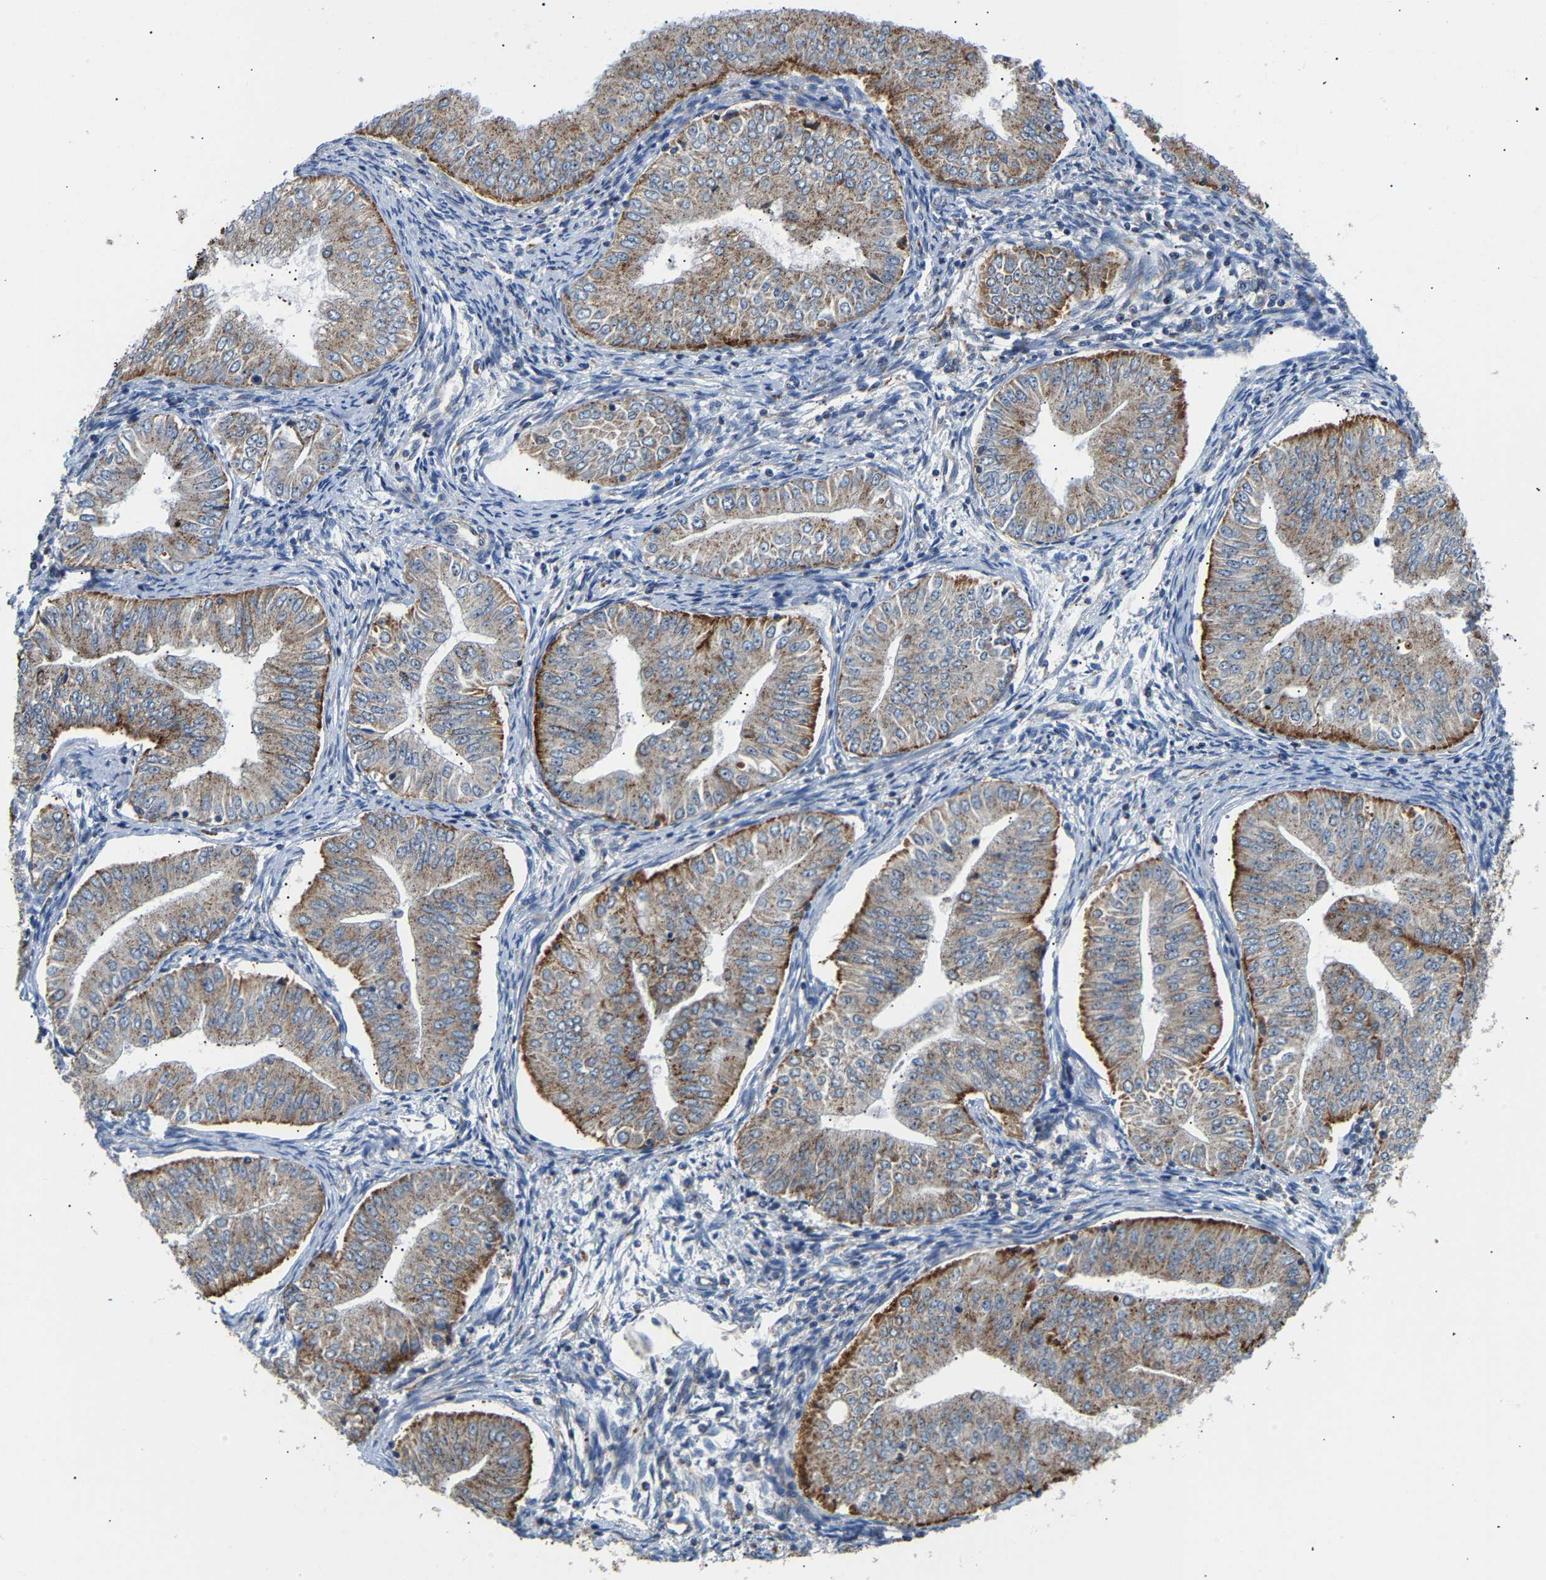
{"staining": {"intensity": "moderate", "quantity": "<25%", "location": "cytoplasmic/membranous"}, "tissue": "endometrial cancer", "cell_type": "Tumor cells", "image_type": "cancer", "snomed": [{"axis": "morphology", "description": "Normal tissue, NOS"}, {"axis": "morphology", "description": "Adenocarcinoma, NOS"}, {"axis": "topography", "description": "Endometrium"}], "caption": "A low amount of moderate cytoplasmic/membranous positivity is present in approximately <25% of tumor cells in endometrial cancer tissue. Nuclei are stained in blue.", "gene": "GIMAP7", "patient": {"sex": "female", "age": 53}}